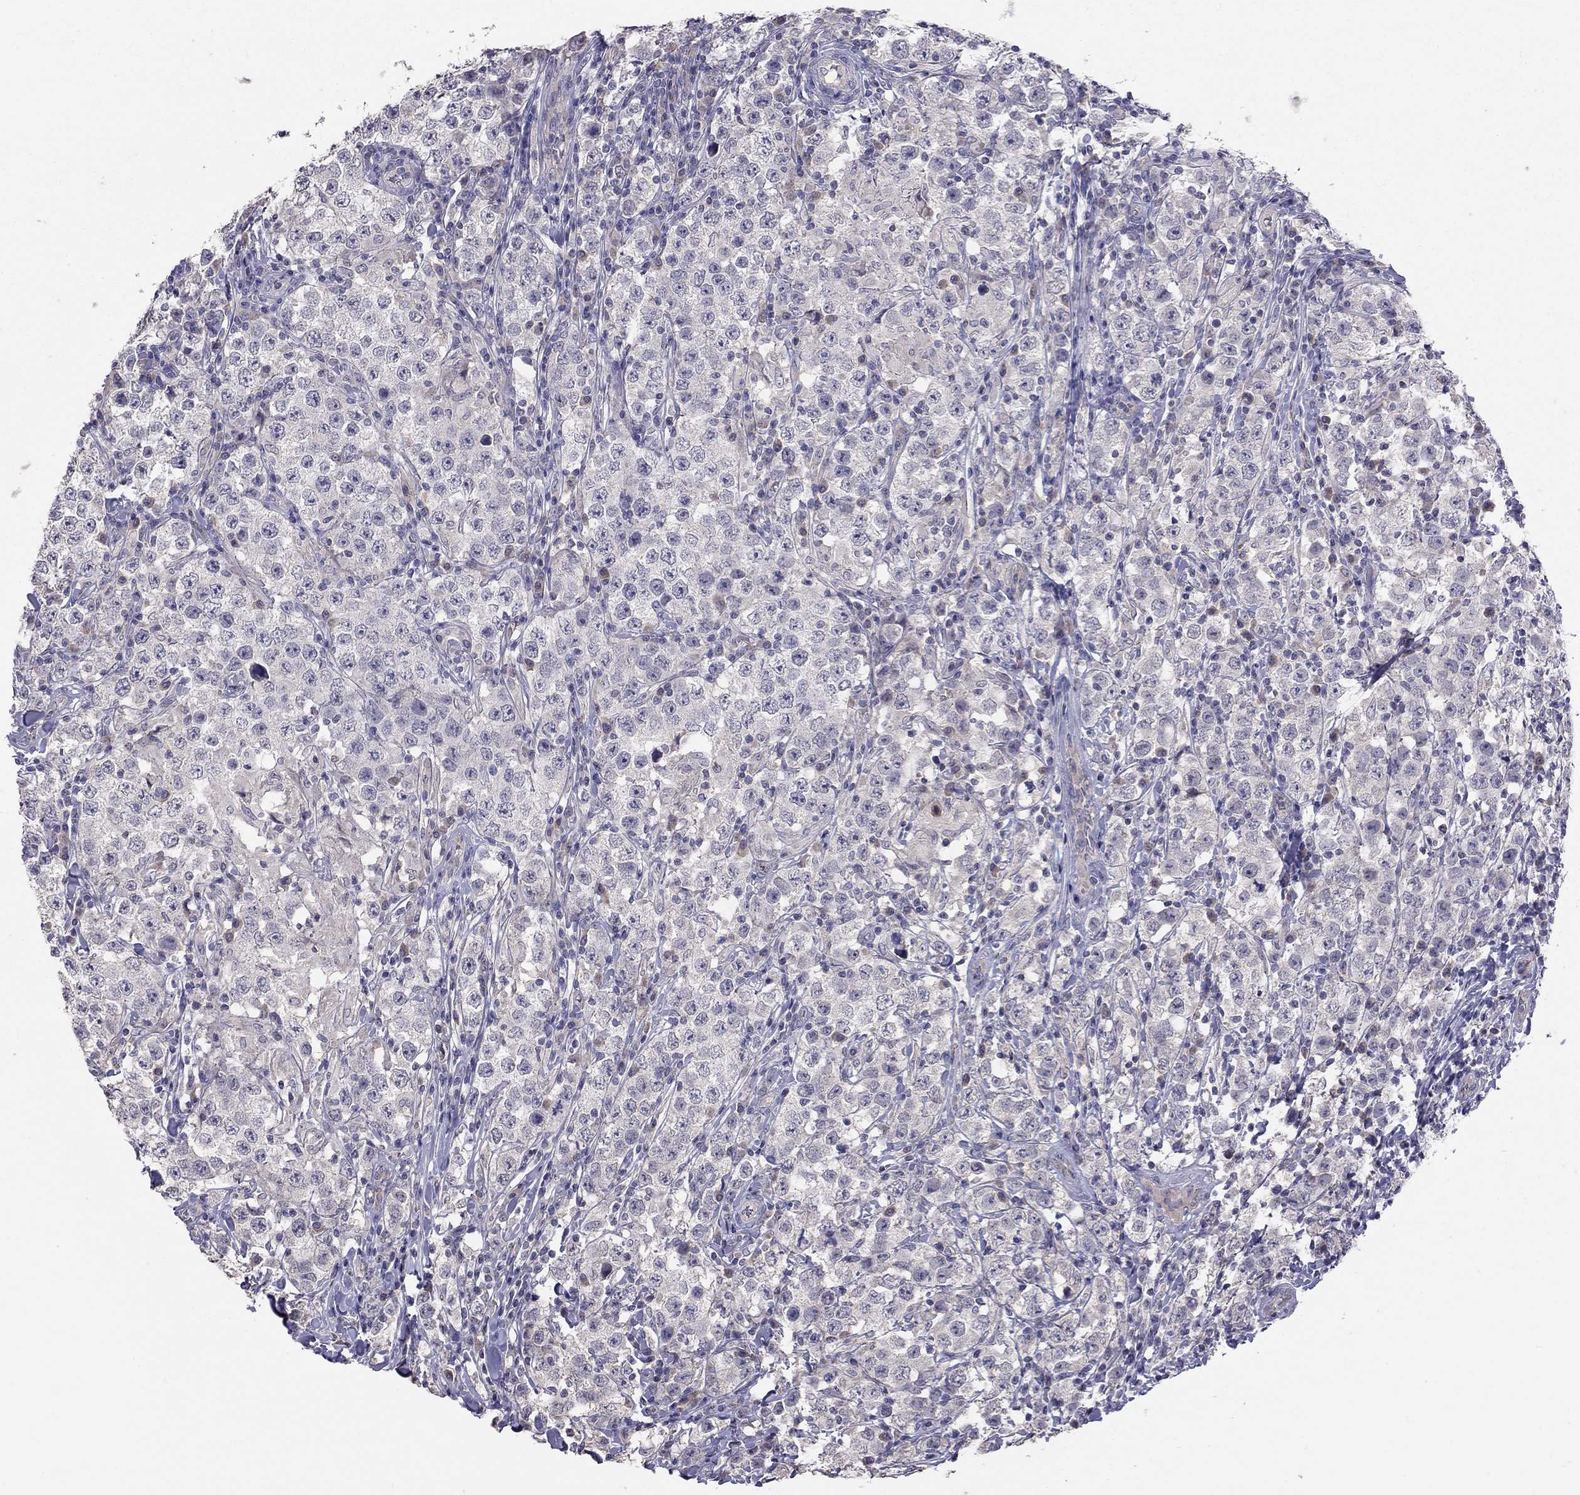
{"staining": {"intensity": "negative", "quantity": "none", "location": "none"}, "tissue": "testis cancer", "cell_type": "Tumor cells", "image_type": "cancer", "snomed": [{"axis": "morphology", "description": "Seminoma, NOS"}, {"axis": "morphology", "description": "Carcinoma, Embryonal, NOS"}, {"axis": "topography", "description": "Testis"}], "caption": "The micrograph exhibits no significant positivity in tumor cells of testis seminoma. (Stains: DAB (3,3'-diaminobenzidine) IHC with hematoxylin counter stain, Microscopy: brightfield microscopy at high magnification).", "gene": "RTP5", "patient": {"sex": "male", "age": 41}}